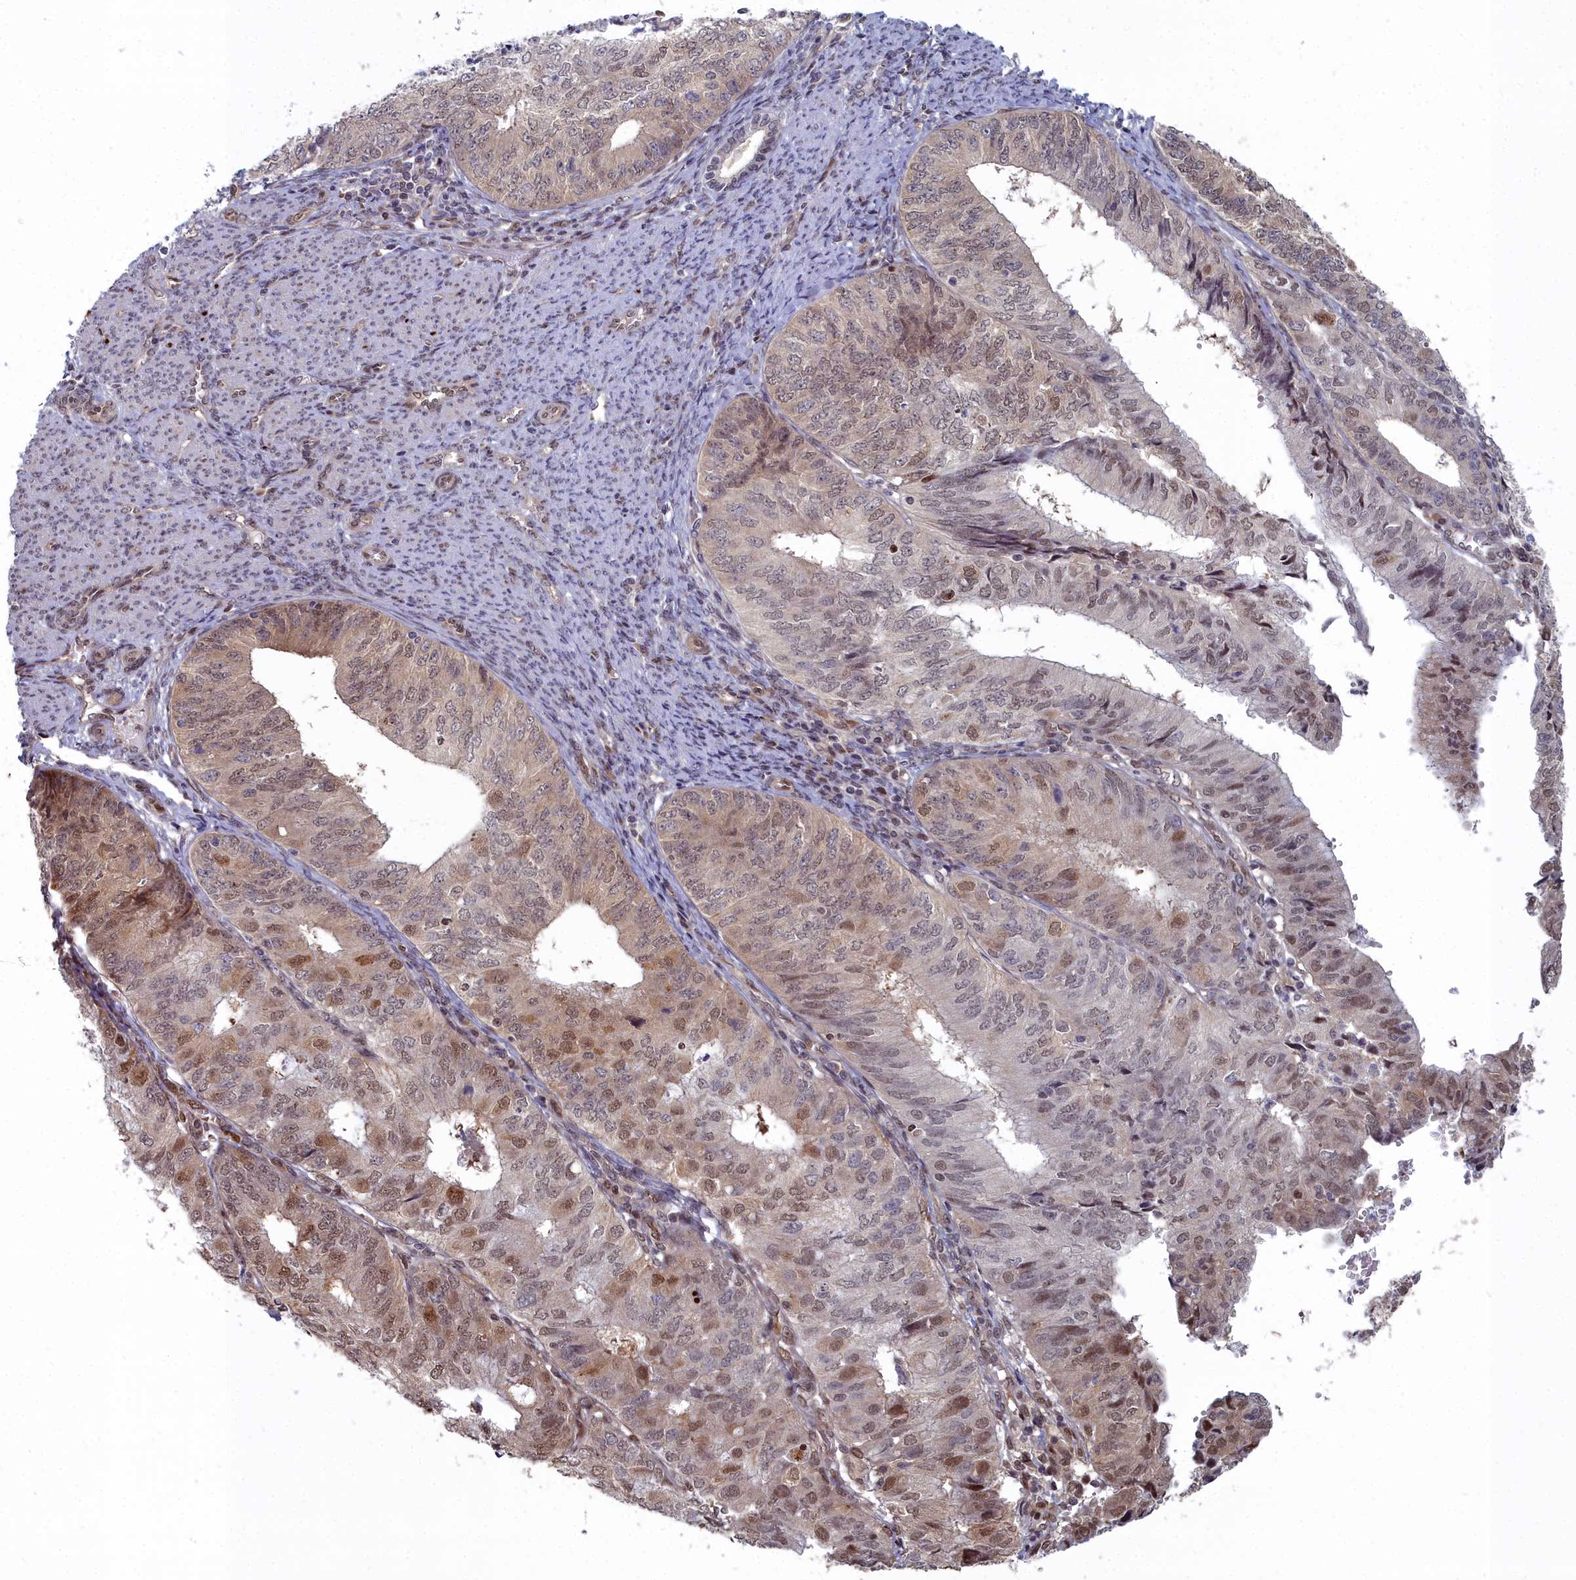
{"staining": {"intensity": "weak", "quantity": "<25%", "location": "nuclear"}, "tissue": "endometrial cancer", "cell_type": "Tumor cells", "image_type": "cancer", "snomed": [{"axis": "morphology", "description": "Adenocarcinoma, NOS"}, {"axis": "topography", "description": "Endometrium"}], "caption": "Tumor cells show no significant protein positivity in endometrial cancer.", "gene": "RPS27A", "patient": {"sex": "female", "age": 68}}